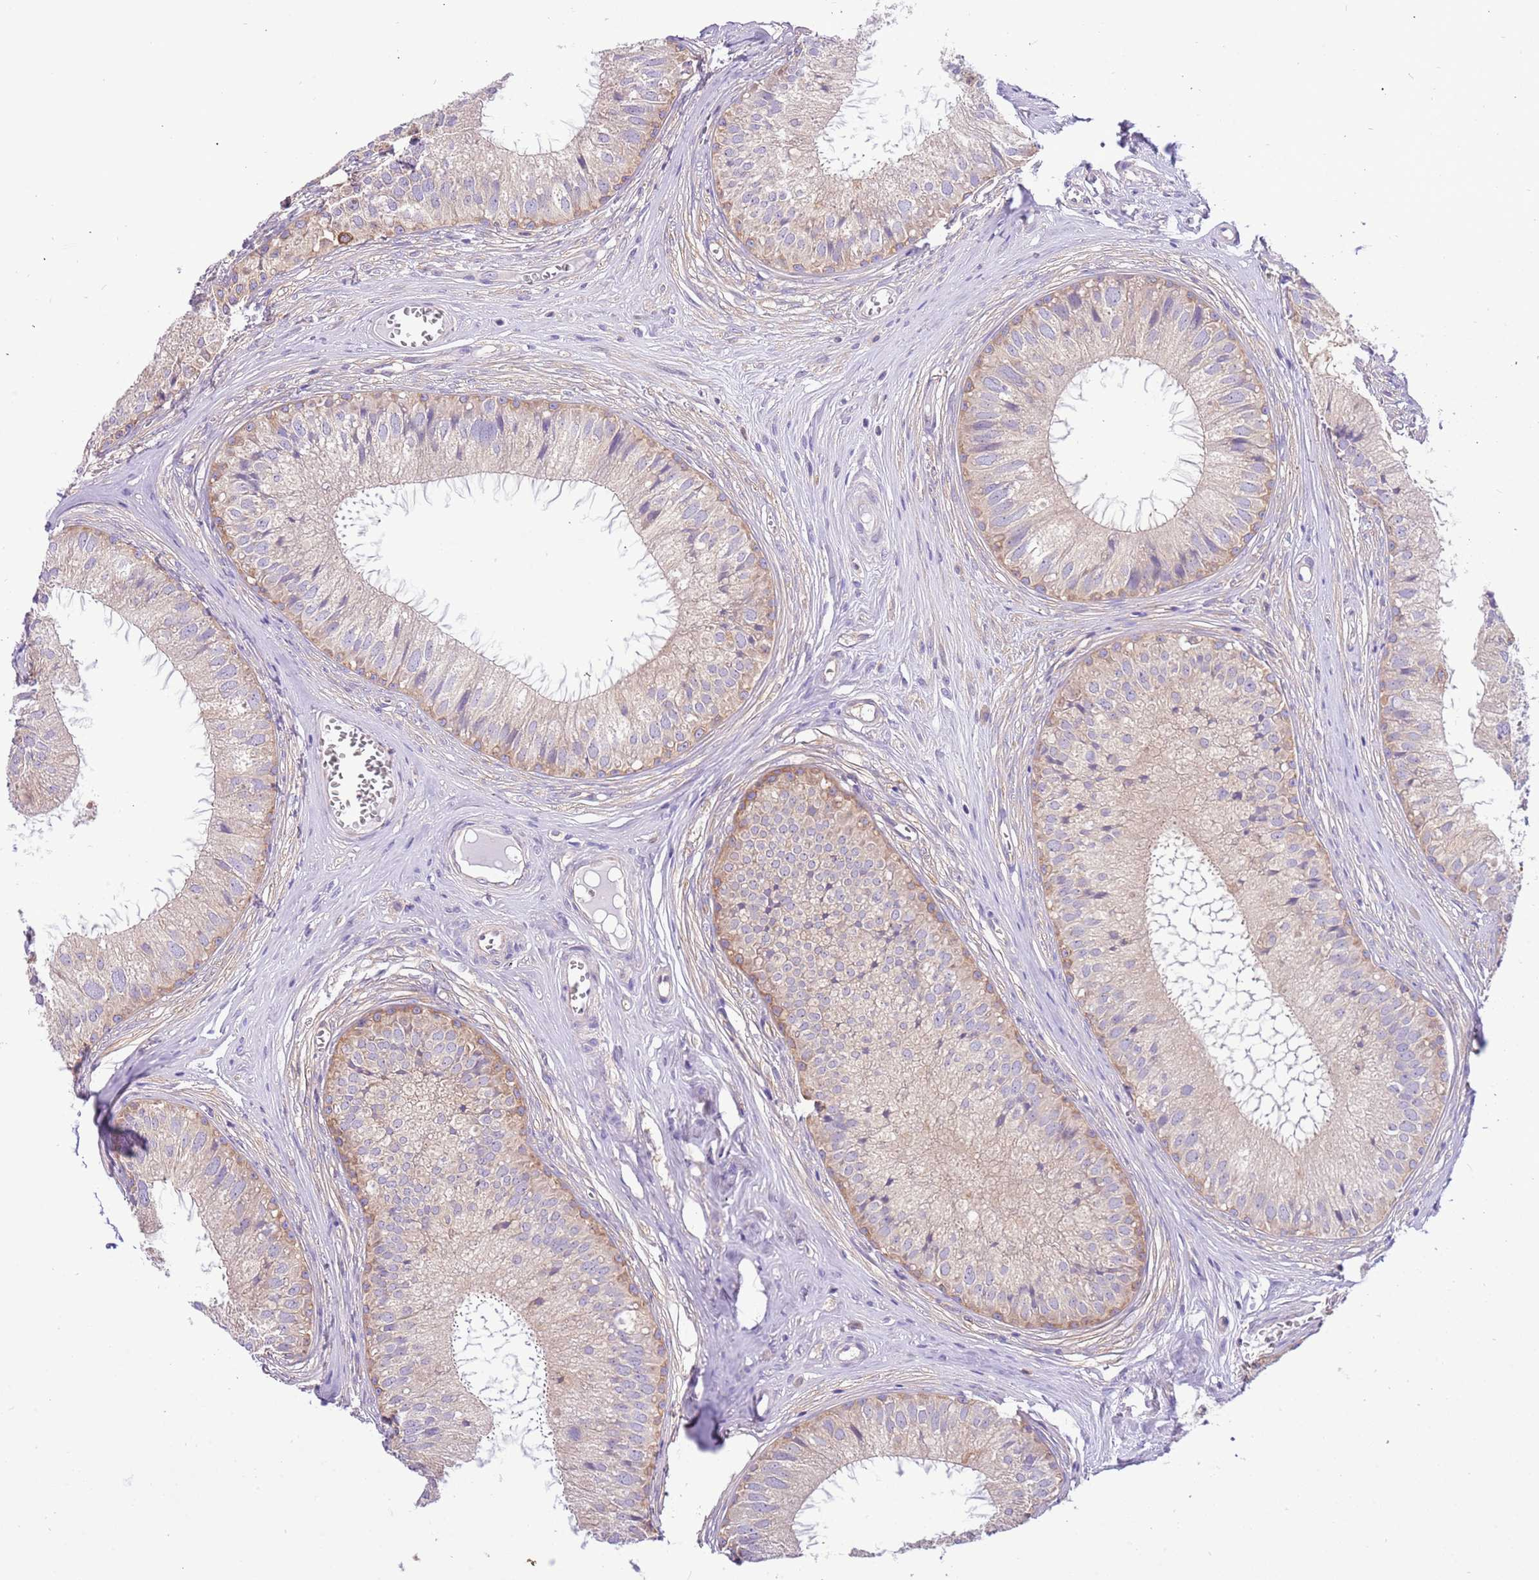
{"staining": {"intensity": "weak", "quantity": "25%-75%", "location": "cytoplasmic/membranous"}, "tissue": "epididymis", "cell_type": "Glandular cells", "image_type": "normal", "snomed": [{"axis": "morphology", "description": "Normal tissue, NOS"}, {"axis": "topography", "description": "Epididymis"}], "caption": "Immunohistochemical staining of unremarkable epididymis shows low levels of weak cytoplasmic/membranous staining in about 25%-75% of glandular cells.", "gene": "STIP1", "patient": {"sex": "male", "age": 36}}